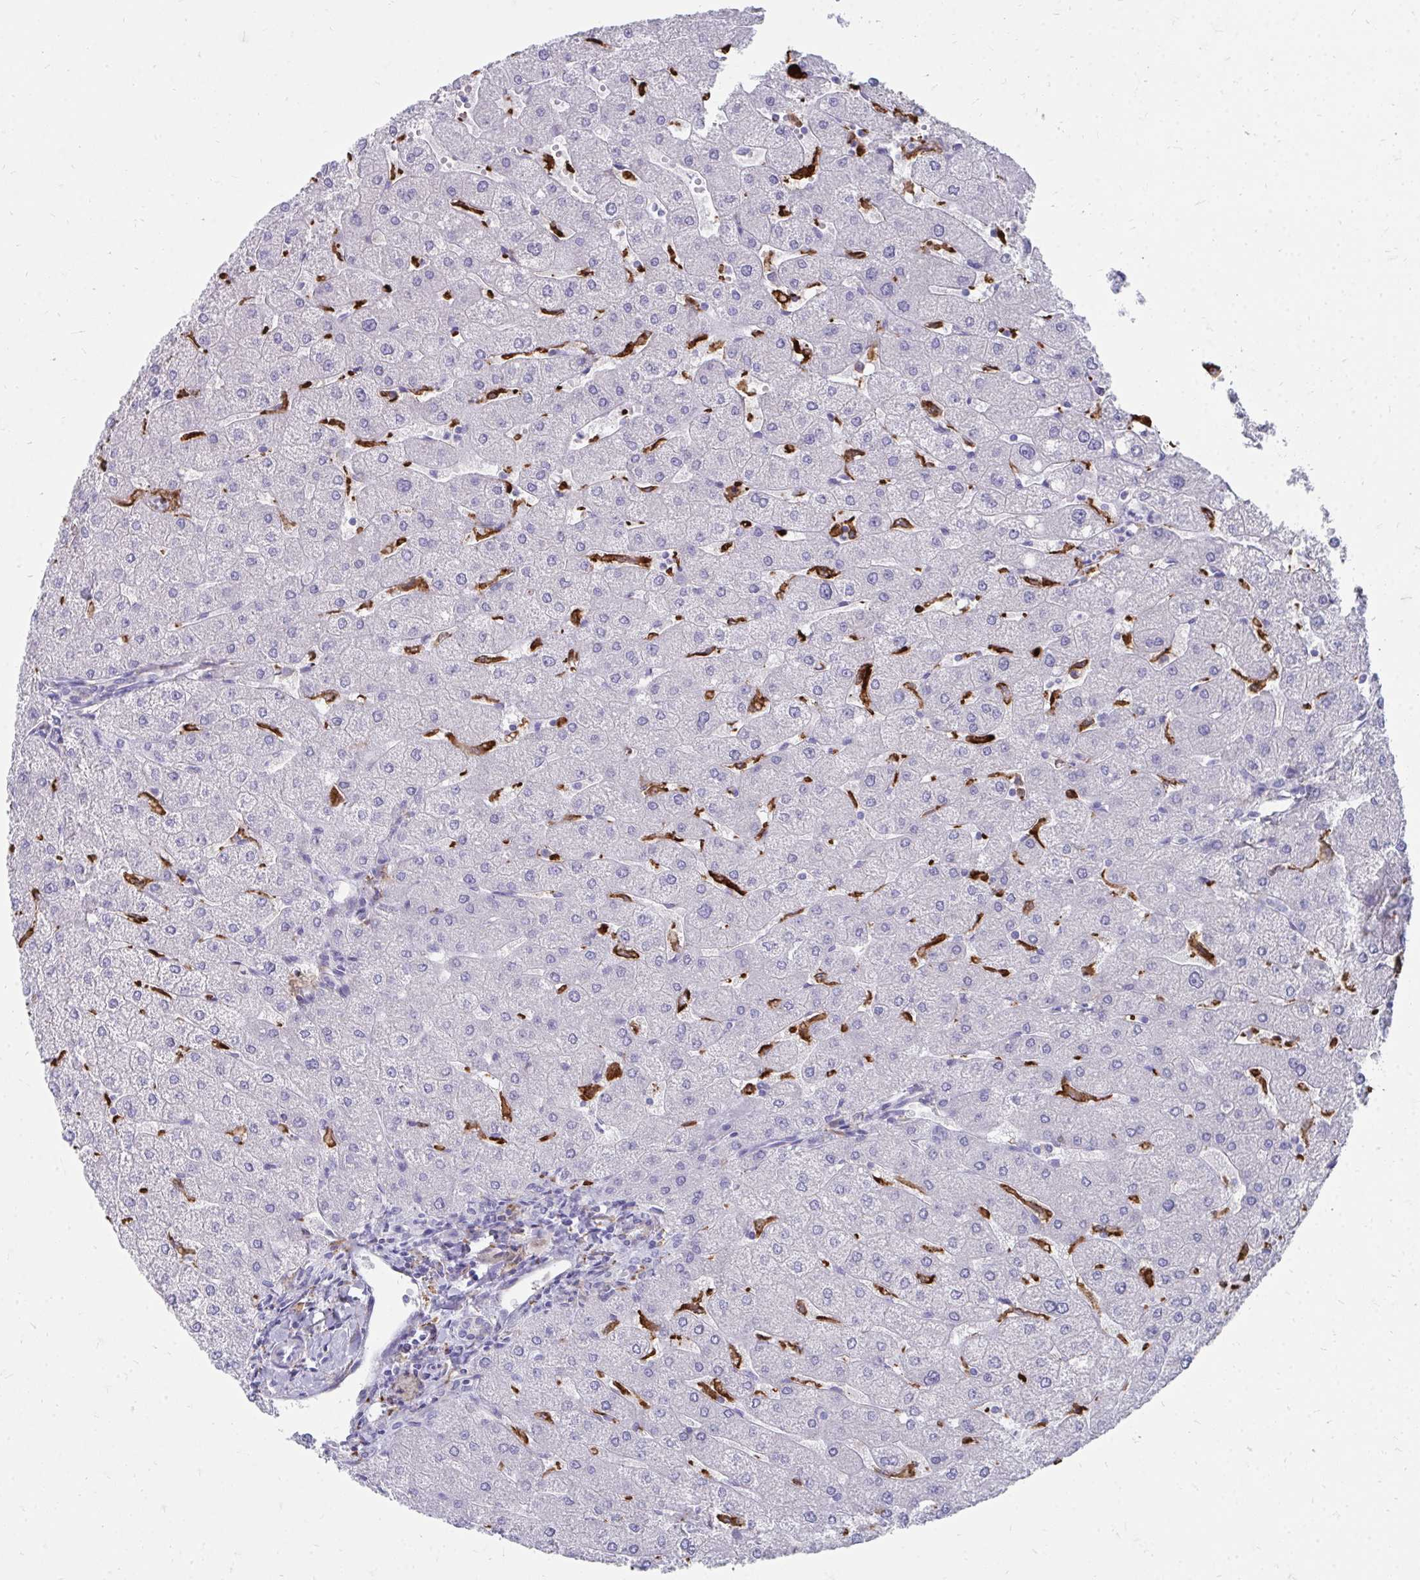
{"staining": {"intensity": "negative", "quantity": "none", "location": "none"}, "tissue": "liver", "cell_type": "Cholangiocytes", "image_type": "normal", "snomed": [{"axis": "morphology", "description": "Normal tissue, NOS"}, {"axis": "topography", "description": "Liver"}], "caption": "An image of human liver is negative for staining in cholangiocytes. (Brightfield microscopy of DAB immunohistochemistry at high magnification).", "gene": "CD163", "patient": {"sex": "male", "age": 67}}